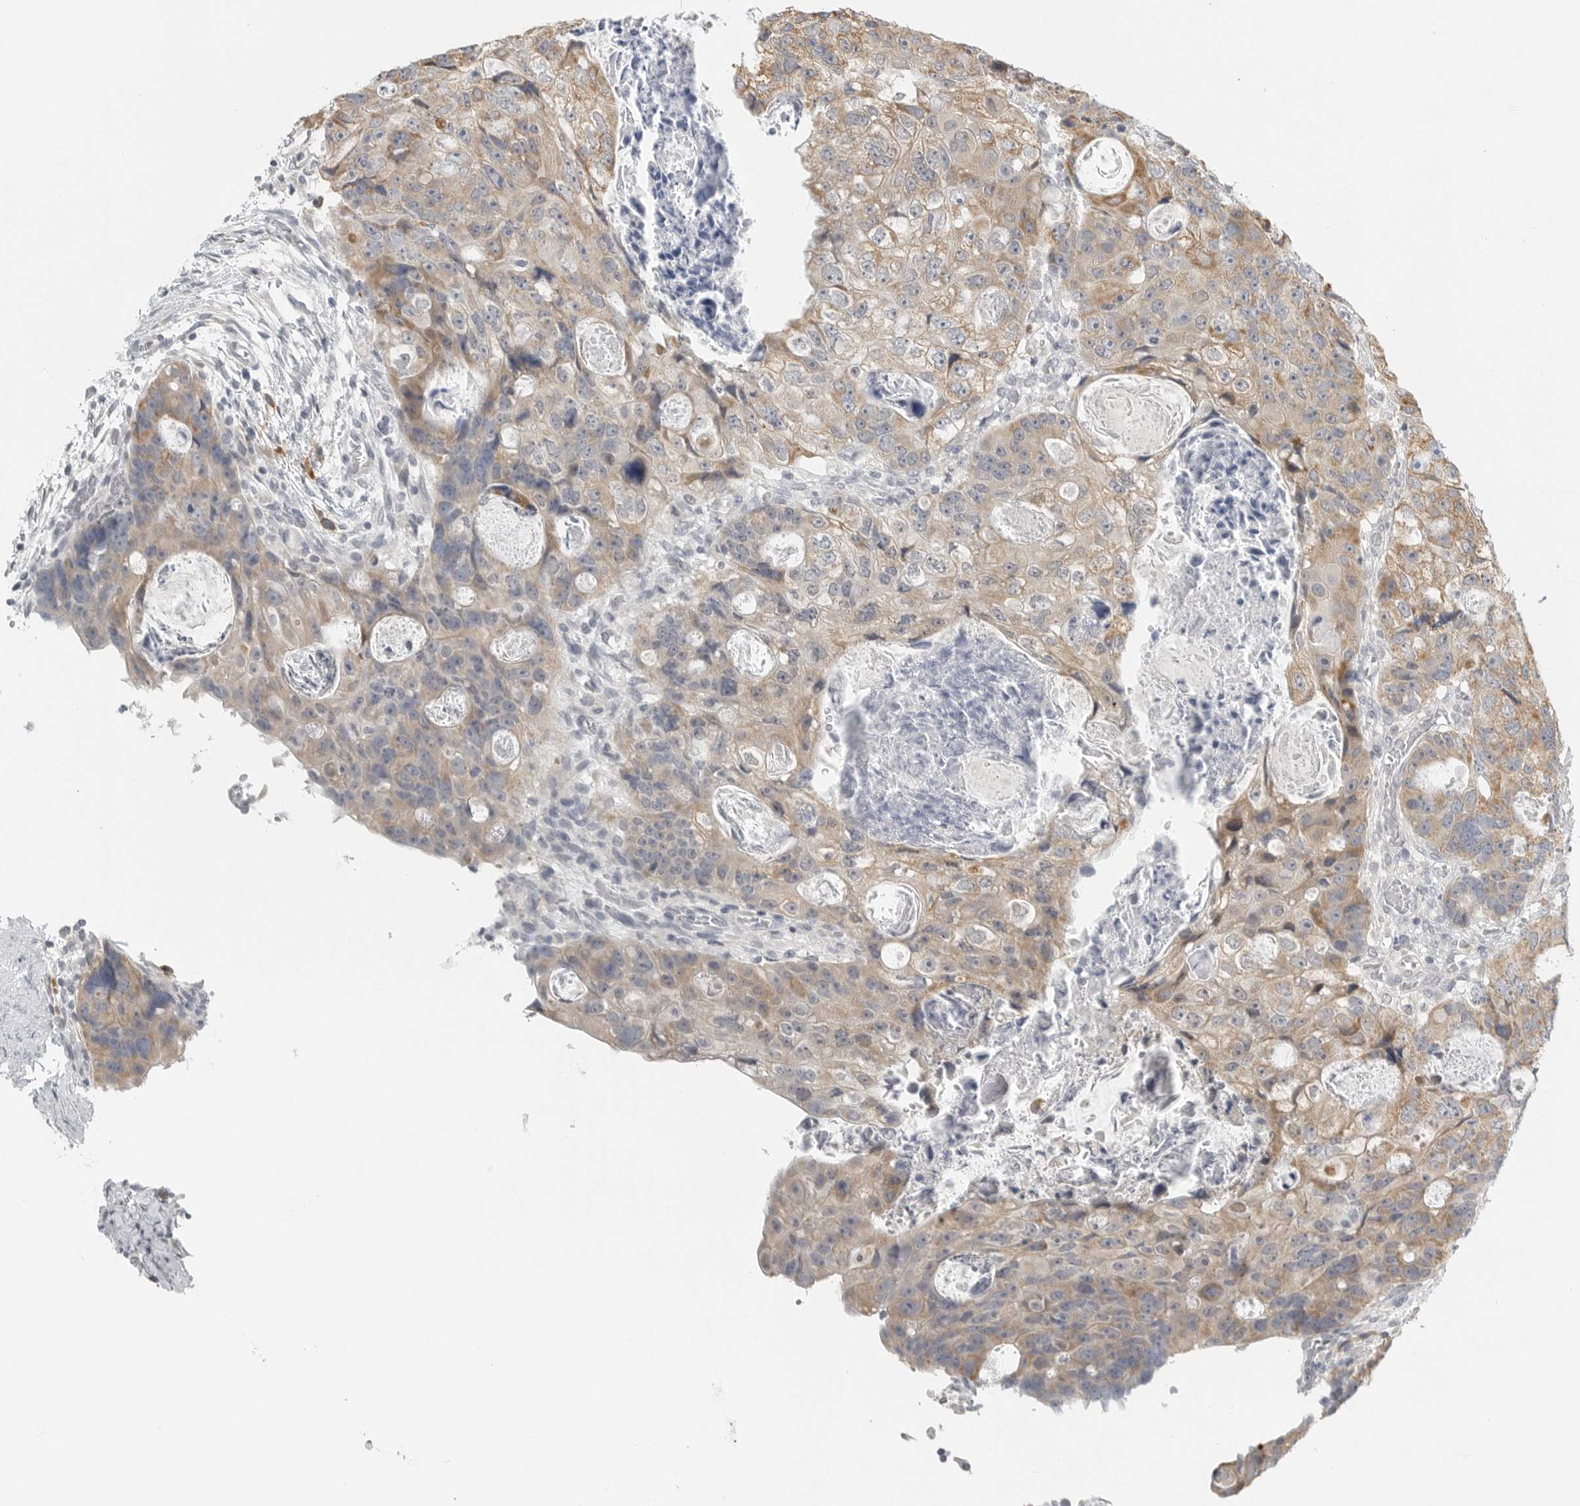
{"staining": {"intensity": "moderate", "quantity": "25%-75%", "location": "cytoplasmic/membranous"}, "tissue": "colorectal cancer", "cell_type": "Tumor cells", "image_type": "cancer", "snomed": [{"axis": "morphology", "description": "Adenocarcinoma, NOS"}, {"axis": "topography", "description": "Rectum"}], "caption": "Protein expression analysis of colorectal cancer (adenocarcinoma) shows moderate cytoplasmic/membranous expression in approximately 25%-75% of tumor cells. (Brightfield microscopy of DAB IHC at high magnification).", "gene": "IL12RB2", "patient": {"sex": "male", "age": 59}}